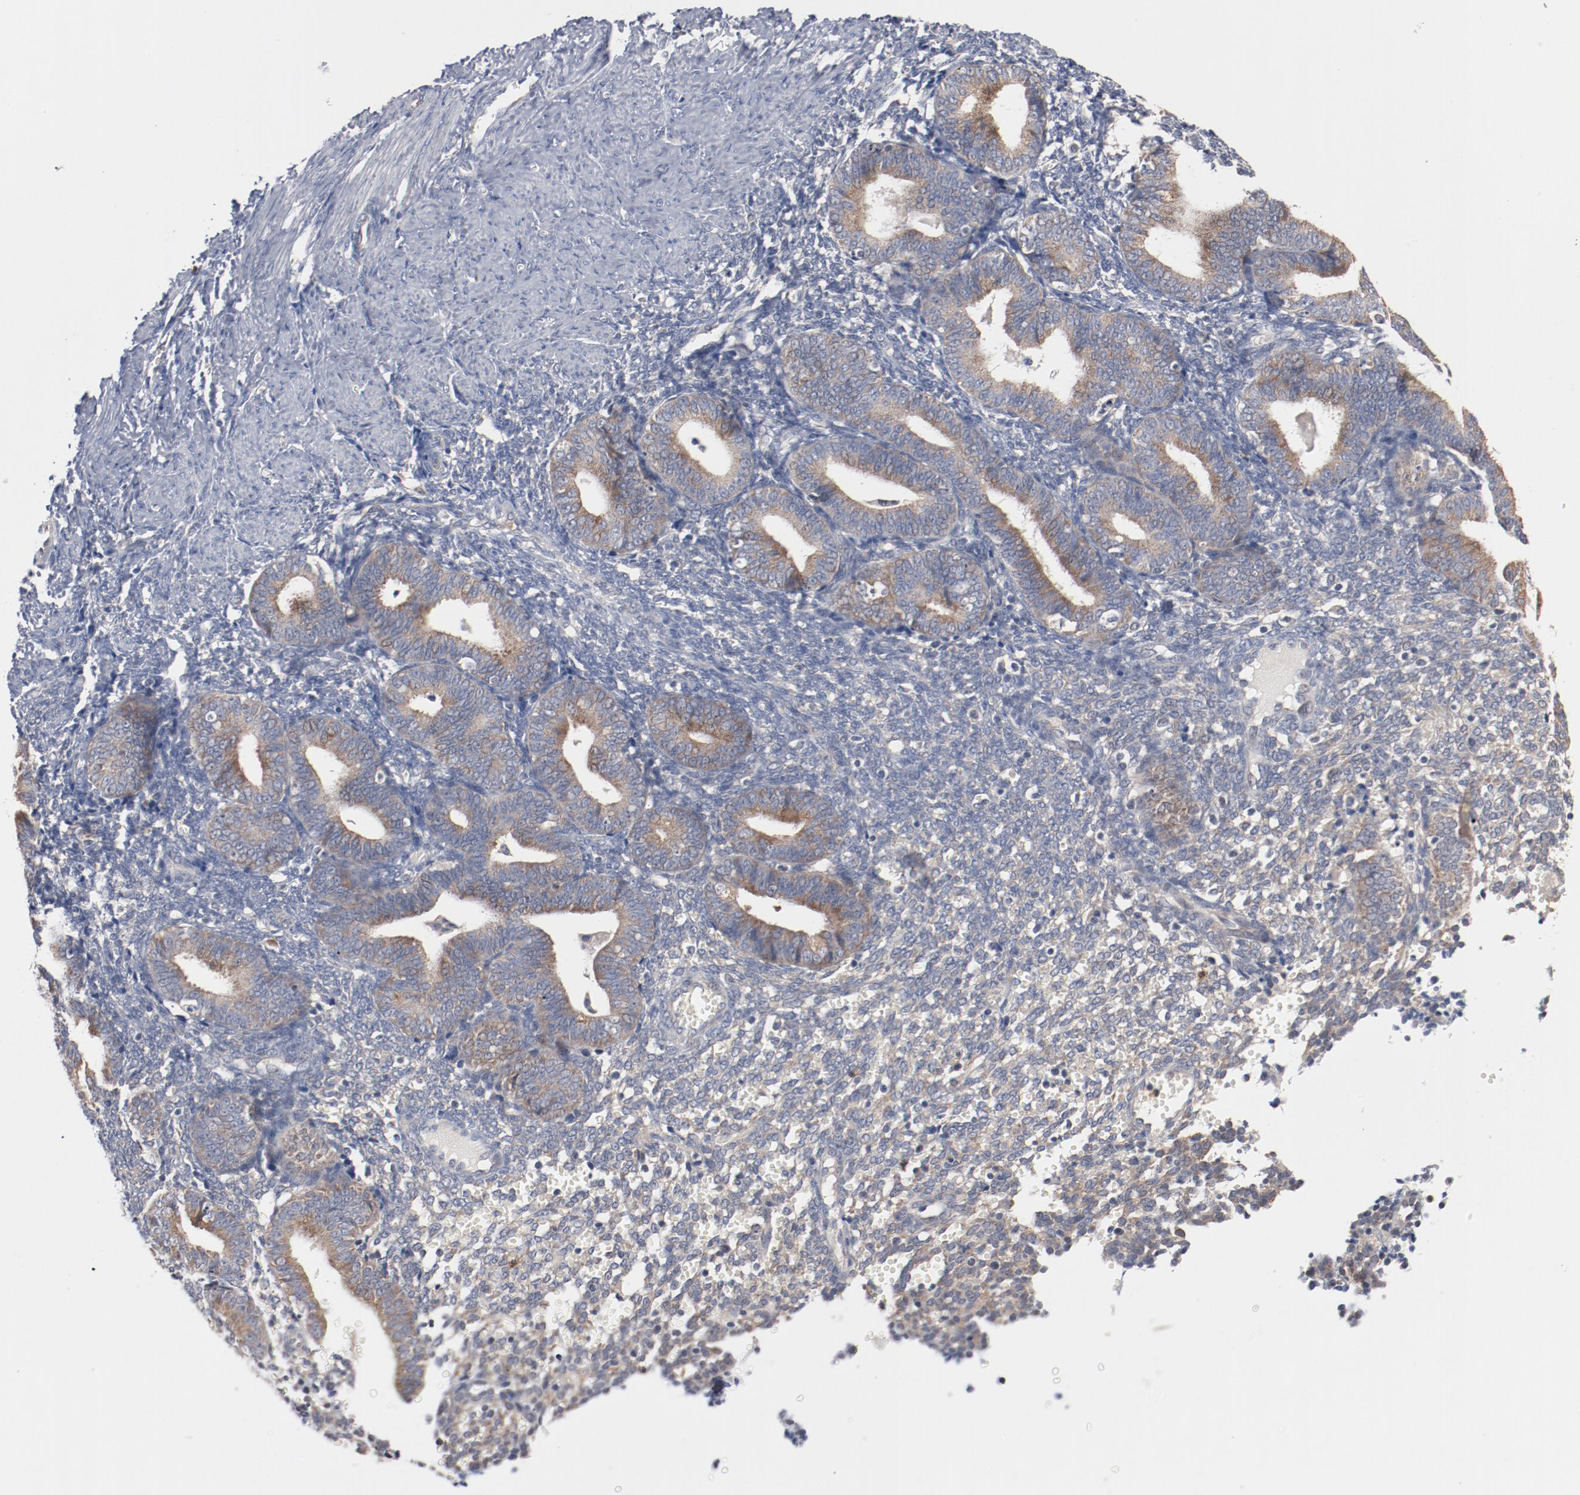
{"staining": {"intensity": "negative", "quantity": "none", "location": "none"}, "tissue": "endometrium", "cell_type": "Cells in endometrial stroma", "image_type": "normal", "snomed": [{"axis": "morphology", "description": "Normal tissue, NOS"}, {"axis": "topography", "description": "Endometrium"}], "caption": "This is an immunohistochemistry histopathology image of normal human endometrium. There is no expression in cells in endometrial stroma.", "gene": "RNASE11", "patient": {"sex": "female", "age": 61}}